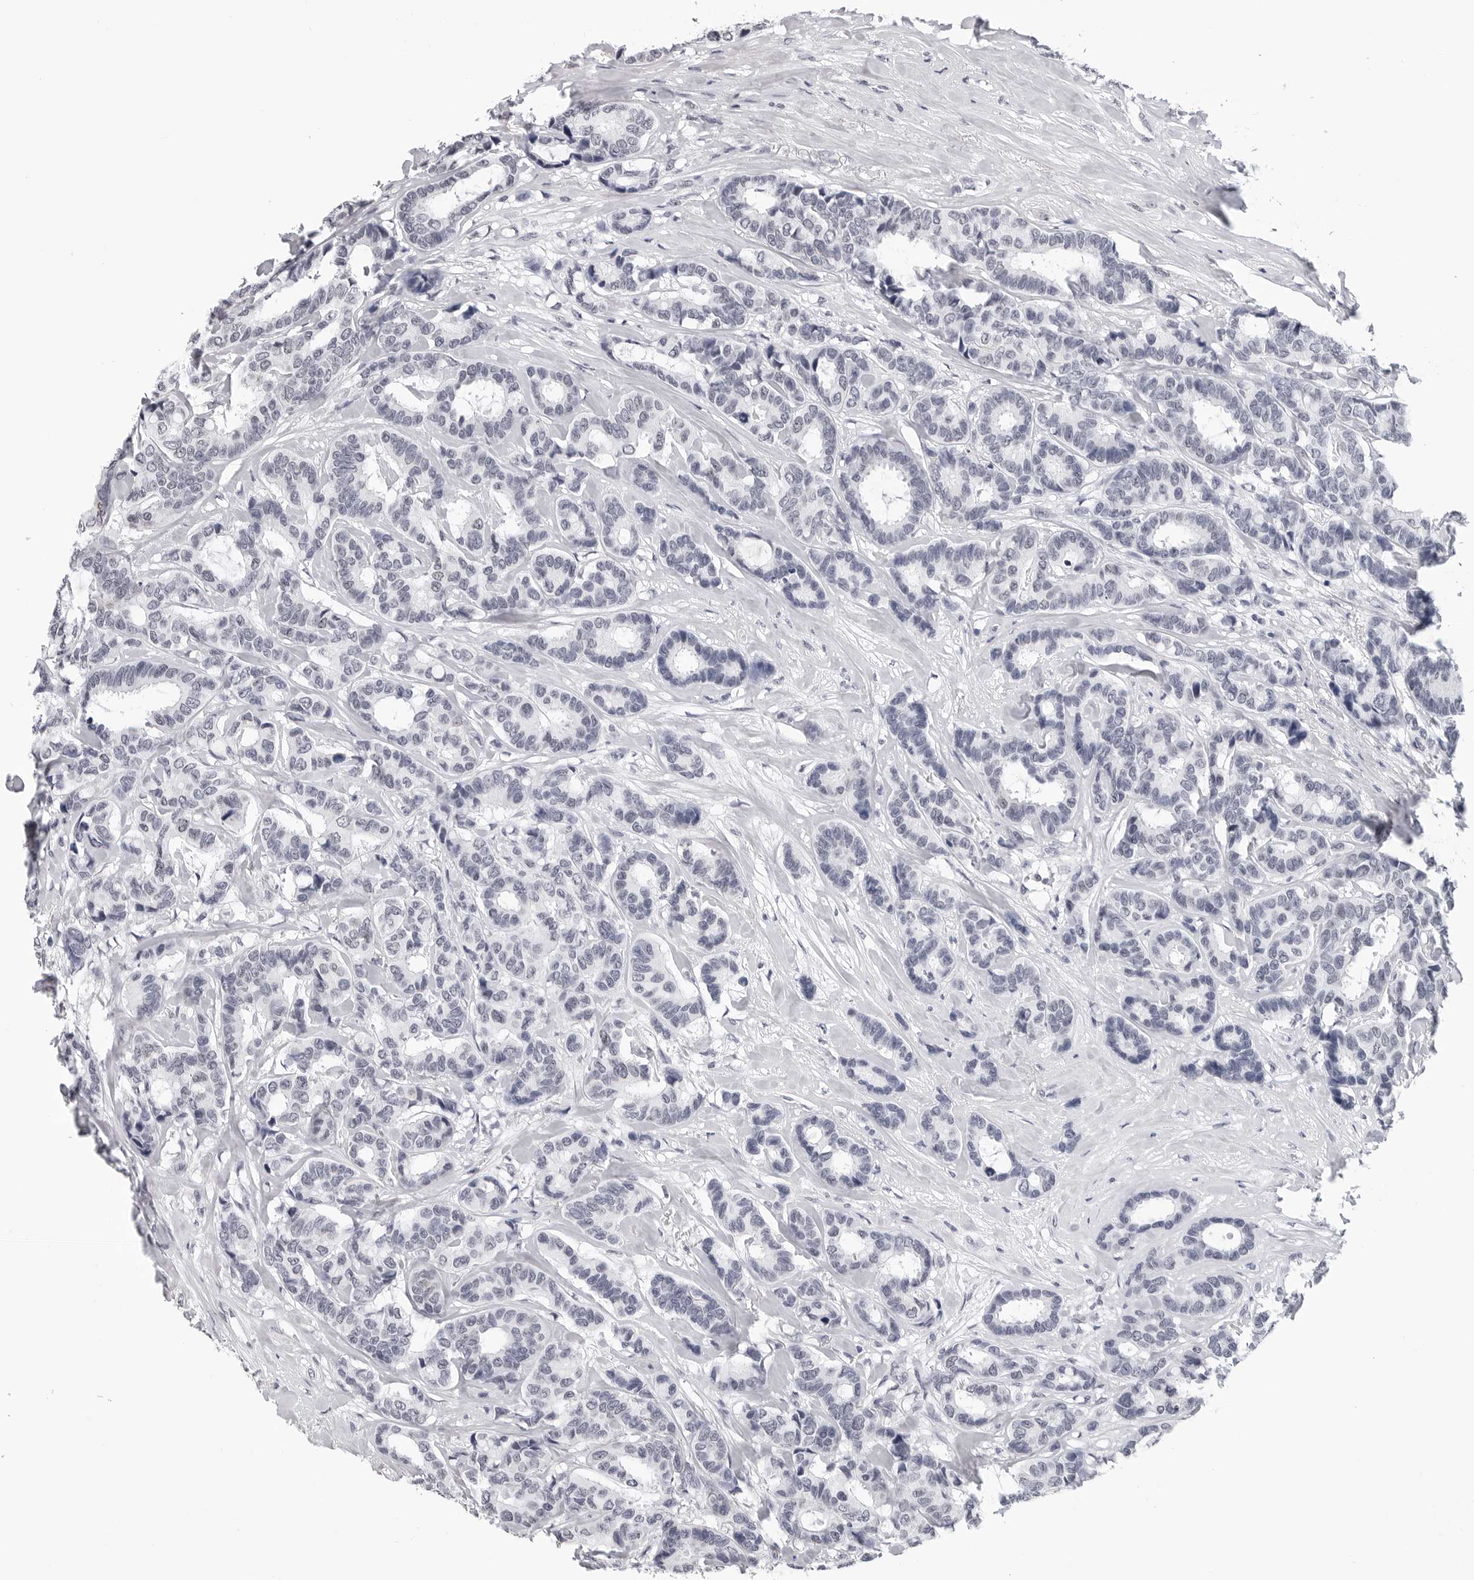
{"staining": {"intensity": "negative", "quantity": "none", "location": "none"}, "tissue": "breast cancer", "cell_type": "Tumor cells", "image_type": "cancer", "snomed": [{"axis": "morphology", "description": "Duct carcinoma"}, {"axis": "topography", "description": "Breast"}], "caption": "A micrograph of human invasive ductal carcinoma (breast) is negative for staining in tumor cells.", "gene": "GNL2", "patient": {"sex": "female", "age": 87}}